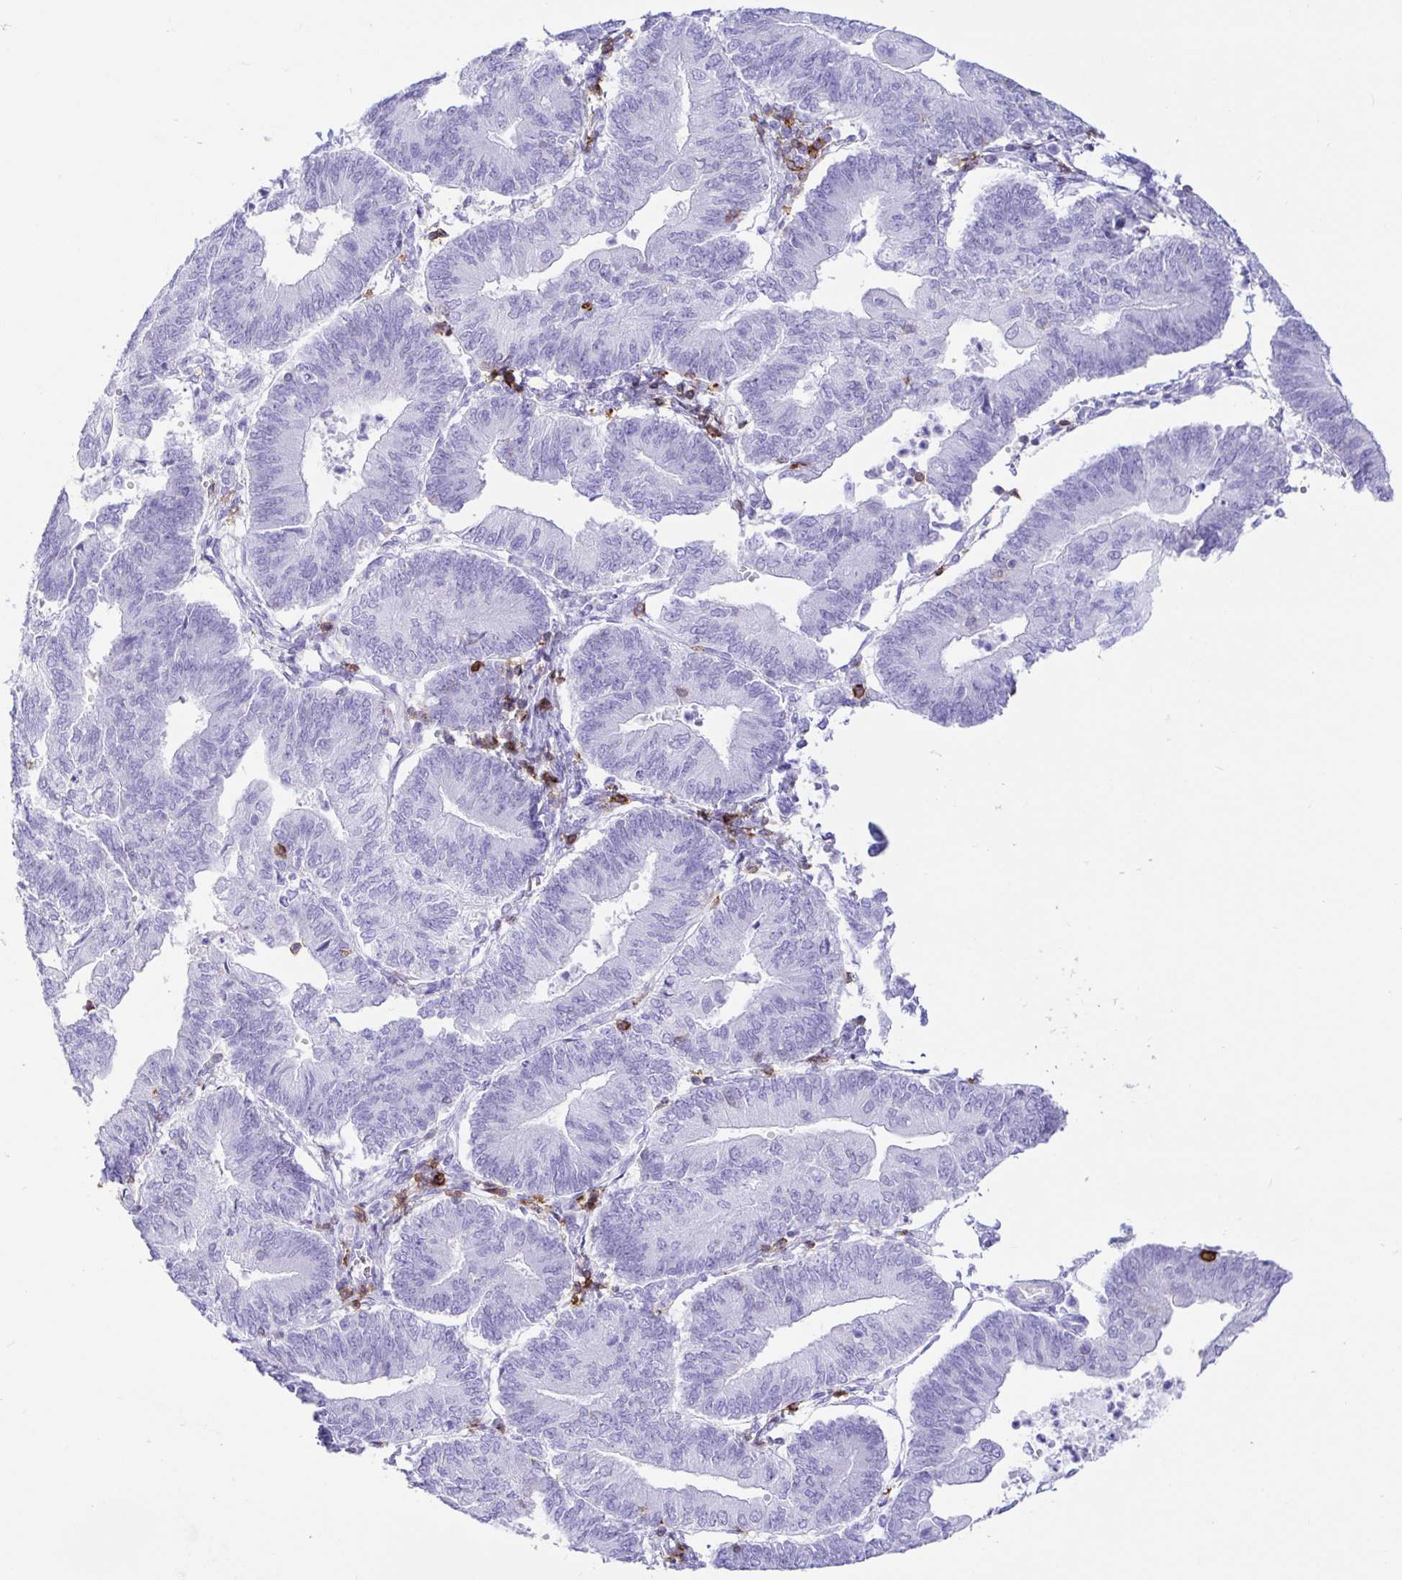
{"staining": {"intensity": "negative", "quantity": "none", "location": "none"}, "tissue": "endometrial cancer", "cell_type": "Tumor cells", "image_type": "cancer", "snomed": [{"axis": "morphology", "description": "Adenocarcinoma, NOS"}, {"axis": "topography", "description": "Endometrium"}], "caption": "This is a image of immunohistochemistry staining of endometrial adenocarcinoma, which shows no positivity in tumor cells.", "gene": "CD5", "patient": {"sex": "female", "age": 65}}